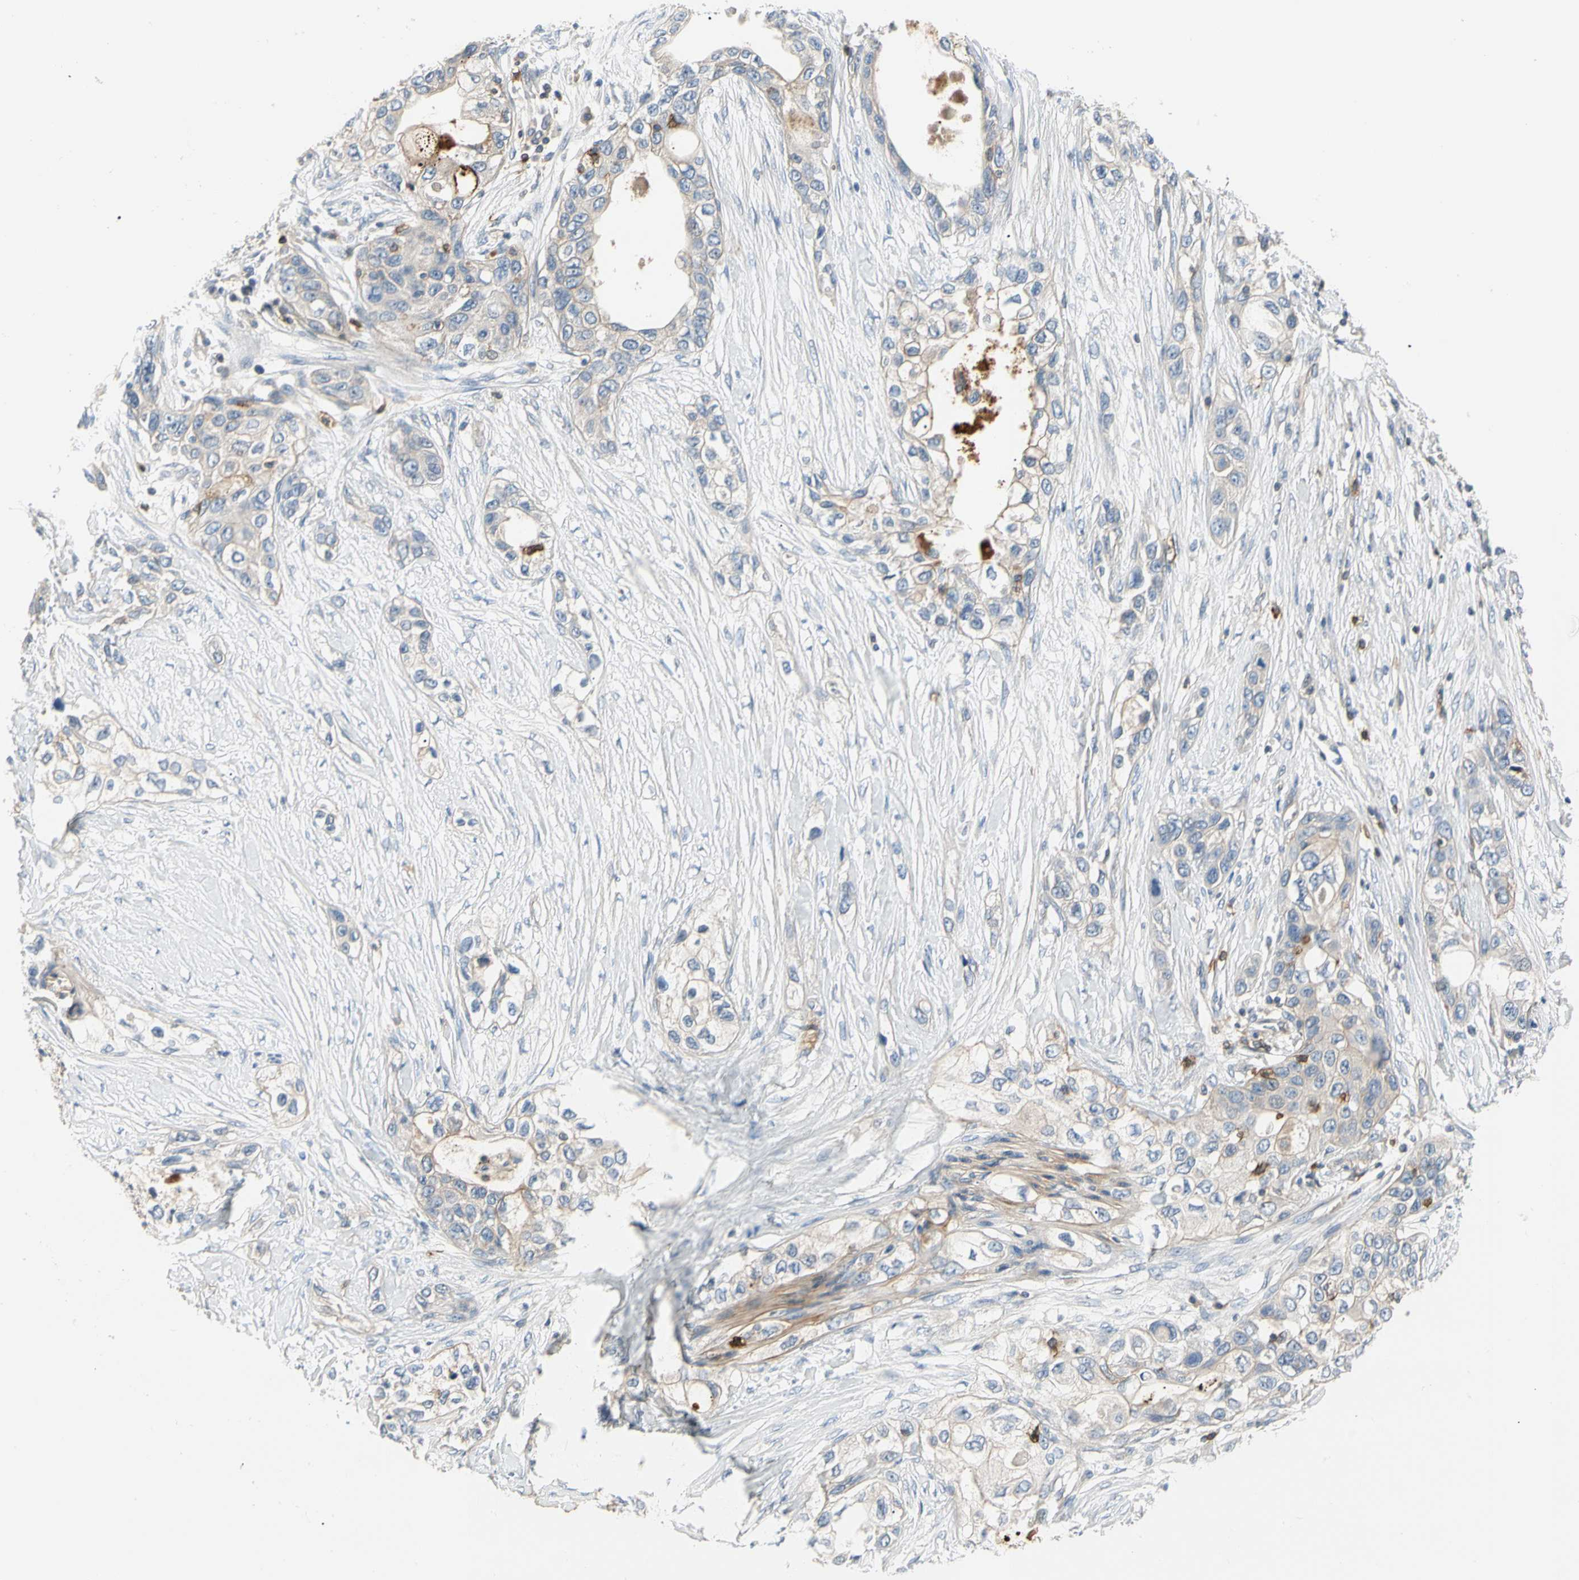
{"staining": {"intensity": "weak", "quantity": ">75%", "location": "cytoplasmic/membranous"}, "tissue": "pancreatic cancer", "cell_type": "Tumor cells", "image_type": "cancer", "snomed": [{"axis": "morphology", "description": "Adenocarcinoma, NOS"}, {"axis": "topography", "description": "Pancreas"}], "caption": "Adenocarcinoma (pancreatic) stained with IHC shows weak cytoplasmic/membranous staining in approximately >75% of tumor cells. The staining is performed using DAB (3,3'-diaminobenzidine) brown chromogen to label protein expression. The nuclei are counter-stained blue using hematoxylin.", "gene": "TNFRSF18", "patient": {"sex": "female", "age": 70}}